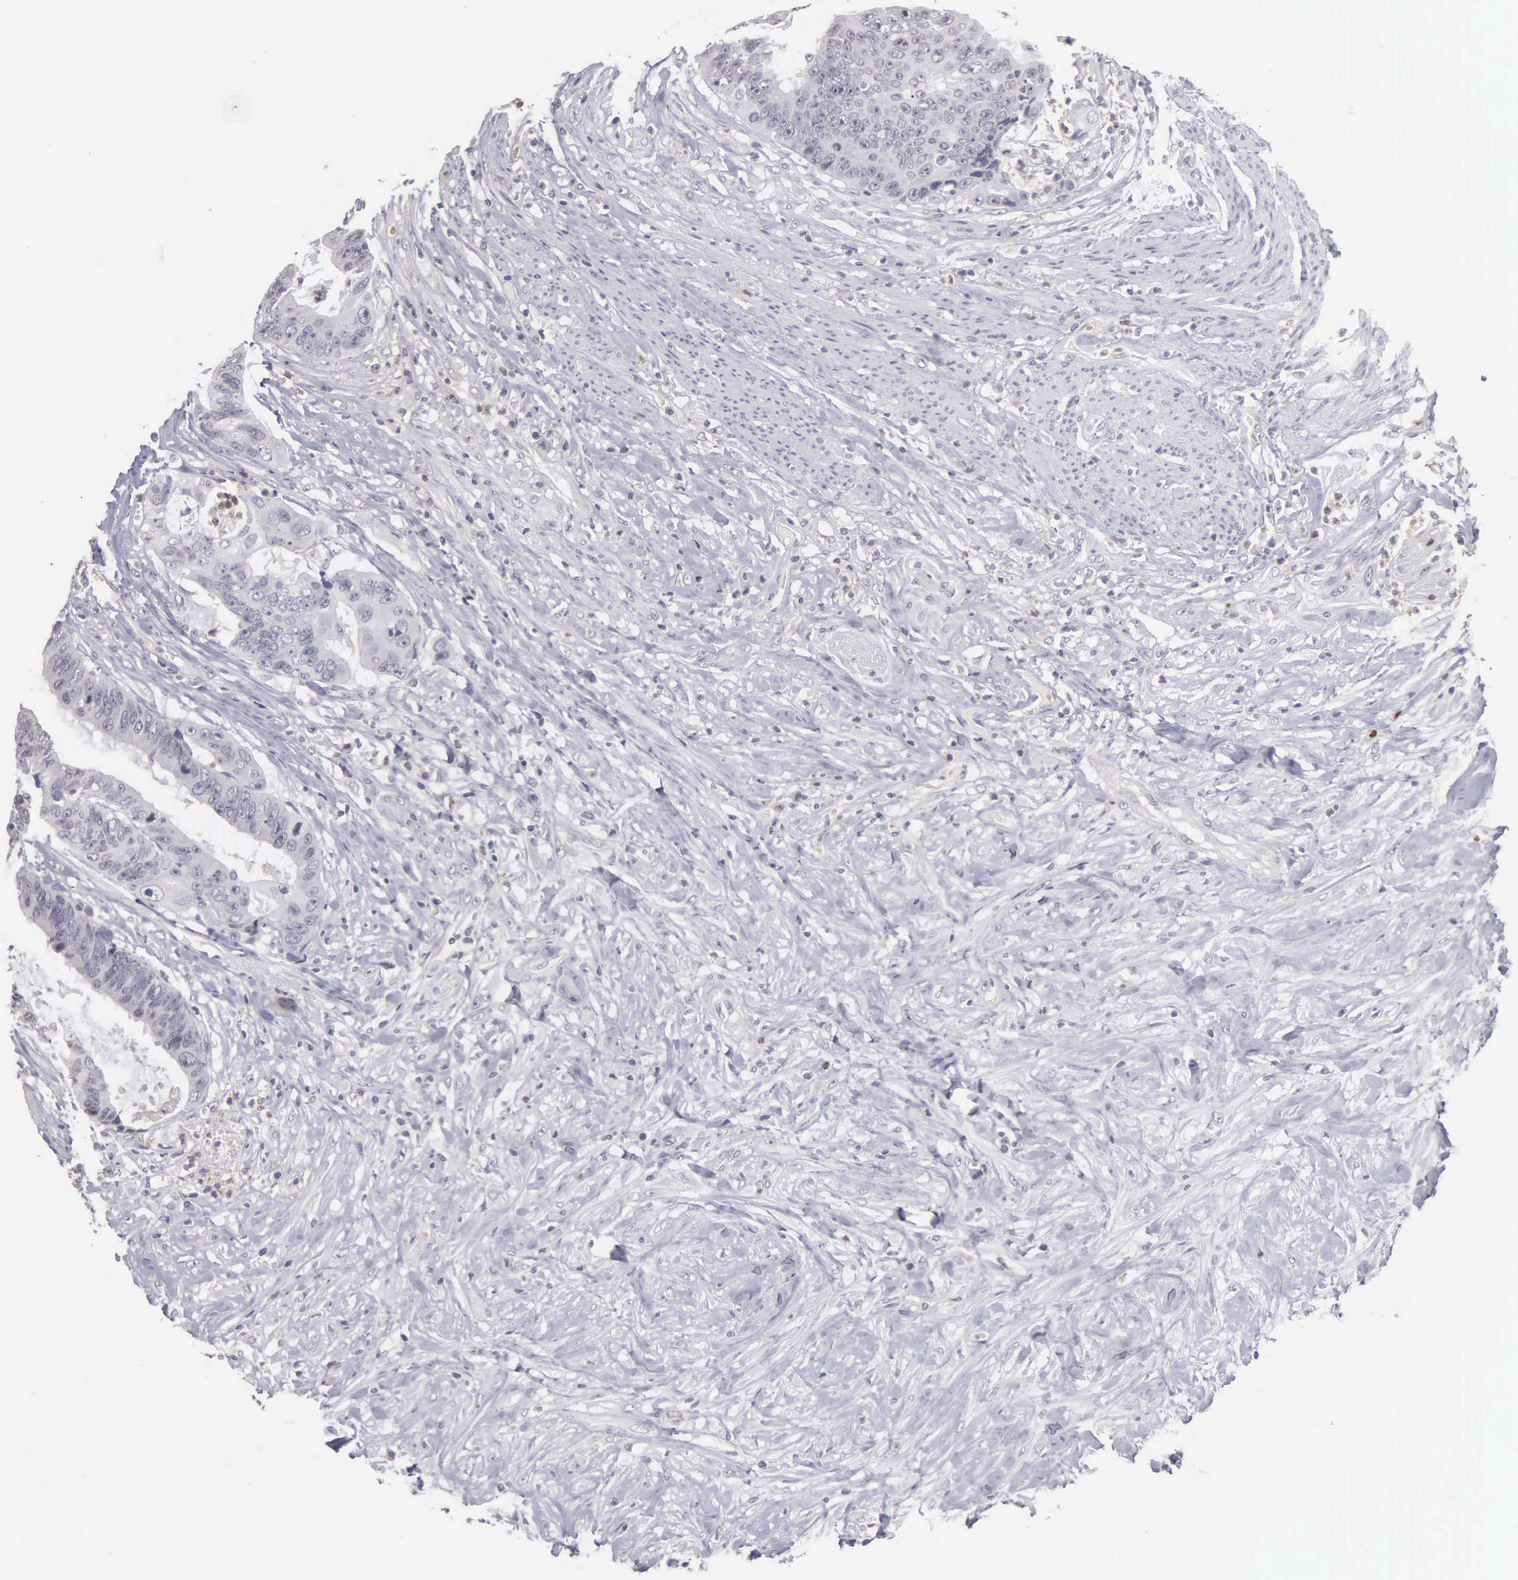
{"staining": {"intensity": "negative", "quantity": "none", "location": "none"}, "tissue": "colorectal cancer", "cell_type": "Tumor cells", "image_type": "cancer", "snomed": [{"axis": "morphology", "description": "Adenocarcinoma, NOS"}, {"axis": "topography", "description": "Rectum"}], "caption": "Micrograph shows no significant protein positivity in tumor cells of colorectal adenocarcinoma. (DAB IHC with hematoxylin counter stain).", "gene": "BRD1", "patient": {"sex": "female", "age": 65}}